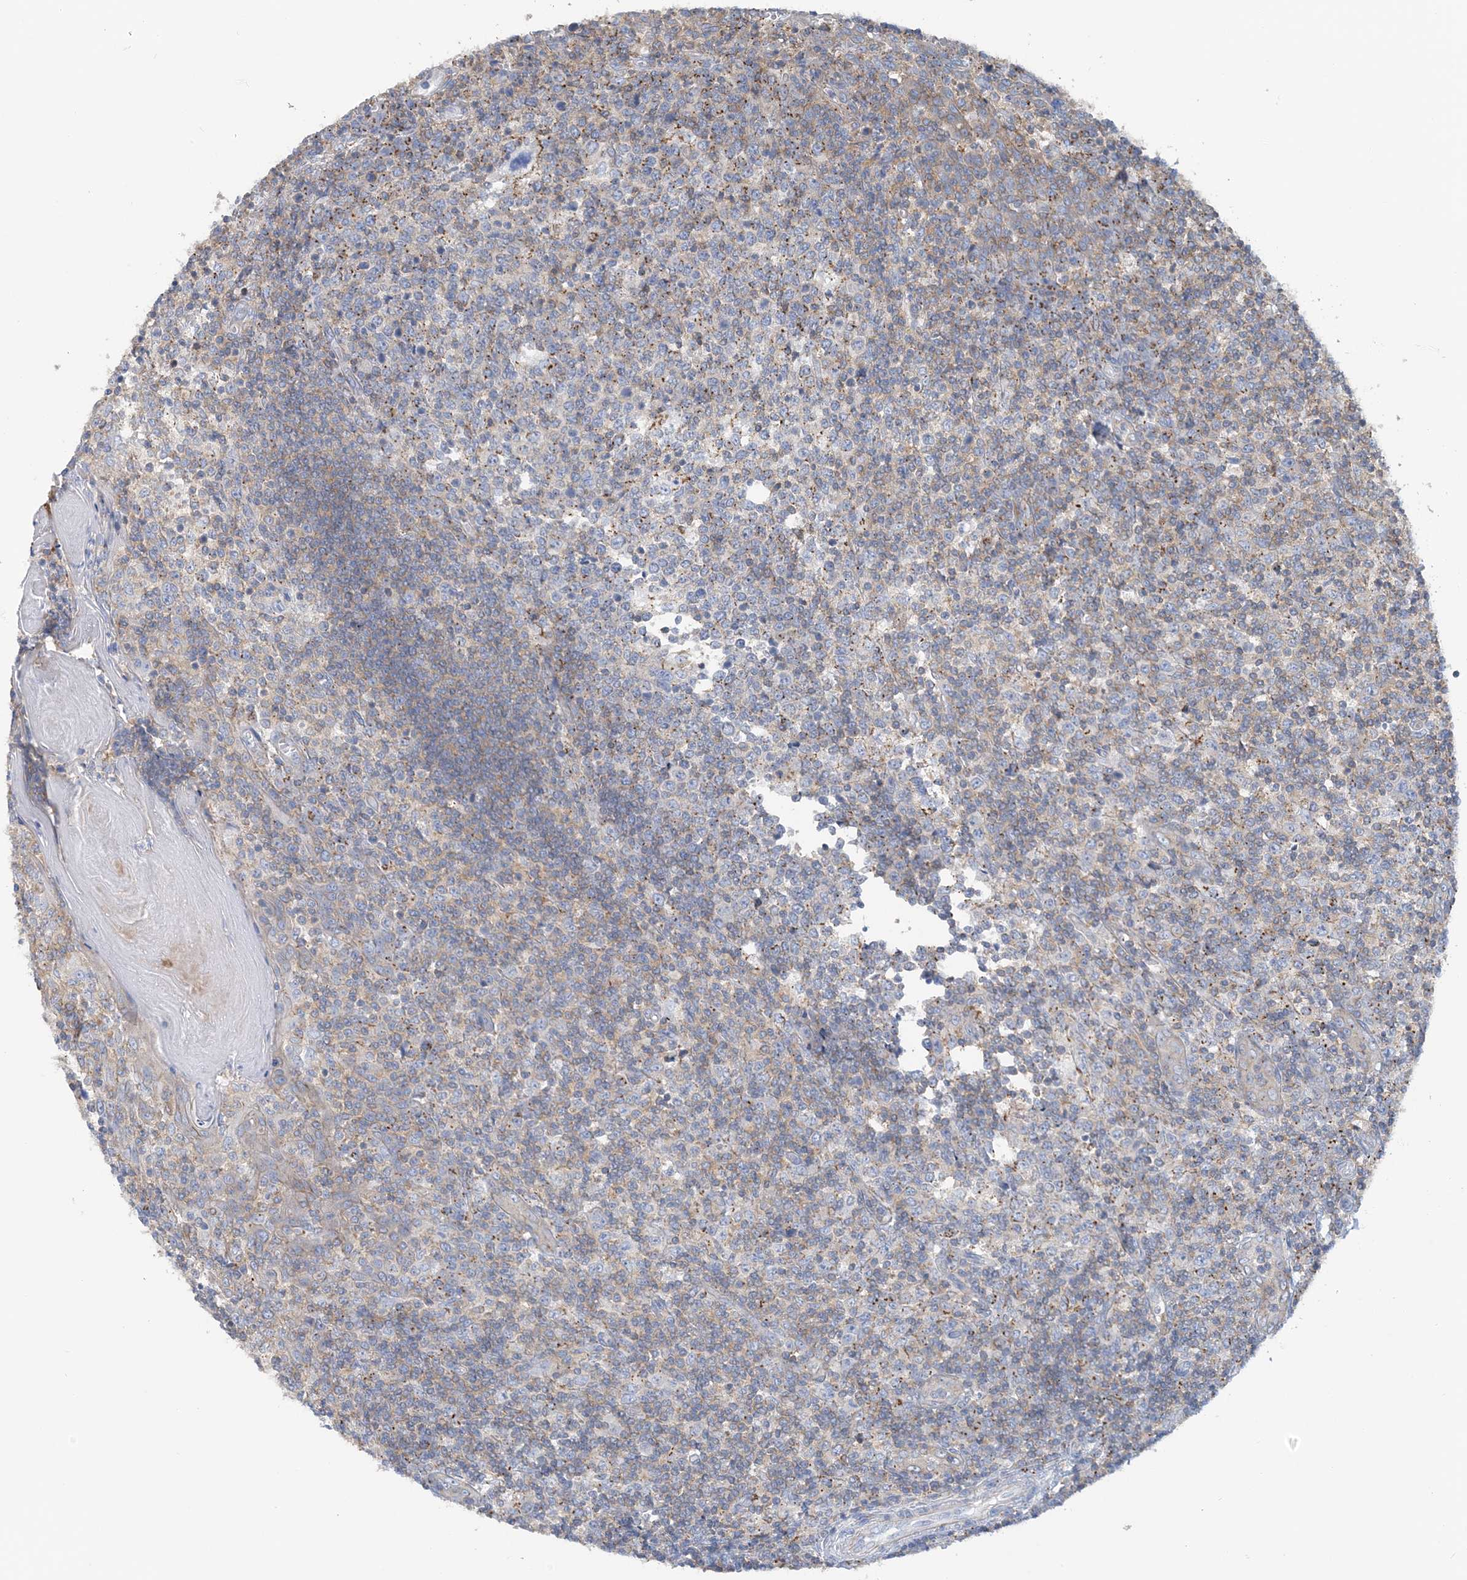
{"staining": {"intensity": "weak", "quantity": "25%-75%", "location": "cytoplasmic/membranous"}, "tissue": "tonsil", "cell_type": "Germinal center cells", "image_type": "normal", "snomed": [{"axis": "morphology", "description": "Normal tissue, NOS"}, {"axis": "topography", "description": "Tonsil"}], "caption": "Germinal center cells display low levels of weak cytoplasmic/membranous positivity in about 25%-75% of cells in benign human tonsil.", "gene": "CALHM5", "patient": {"sex": "female", "age": 19}}